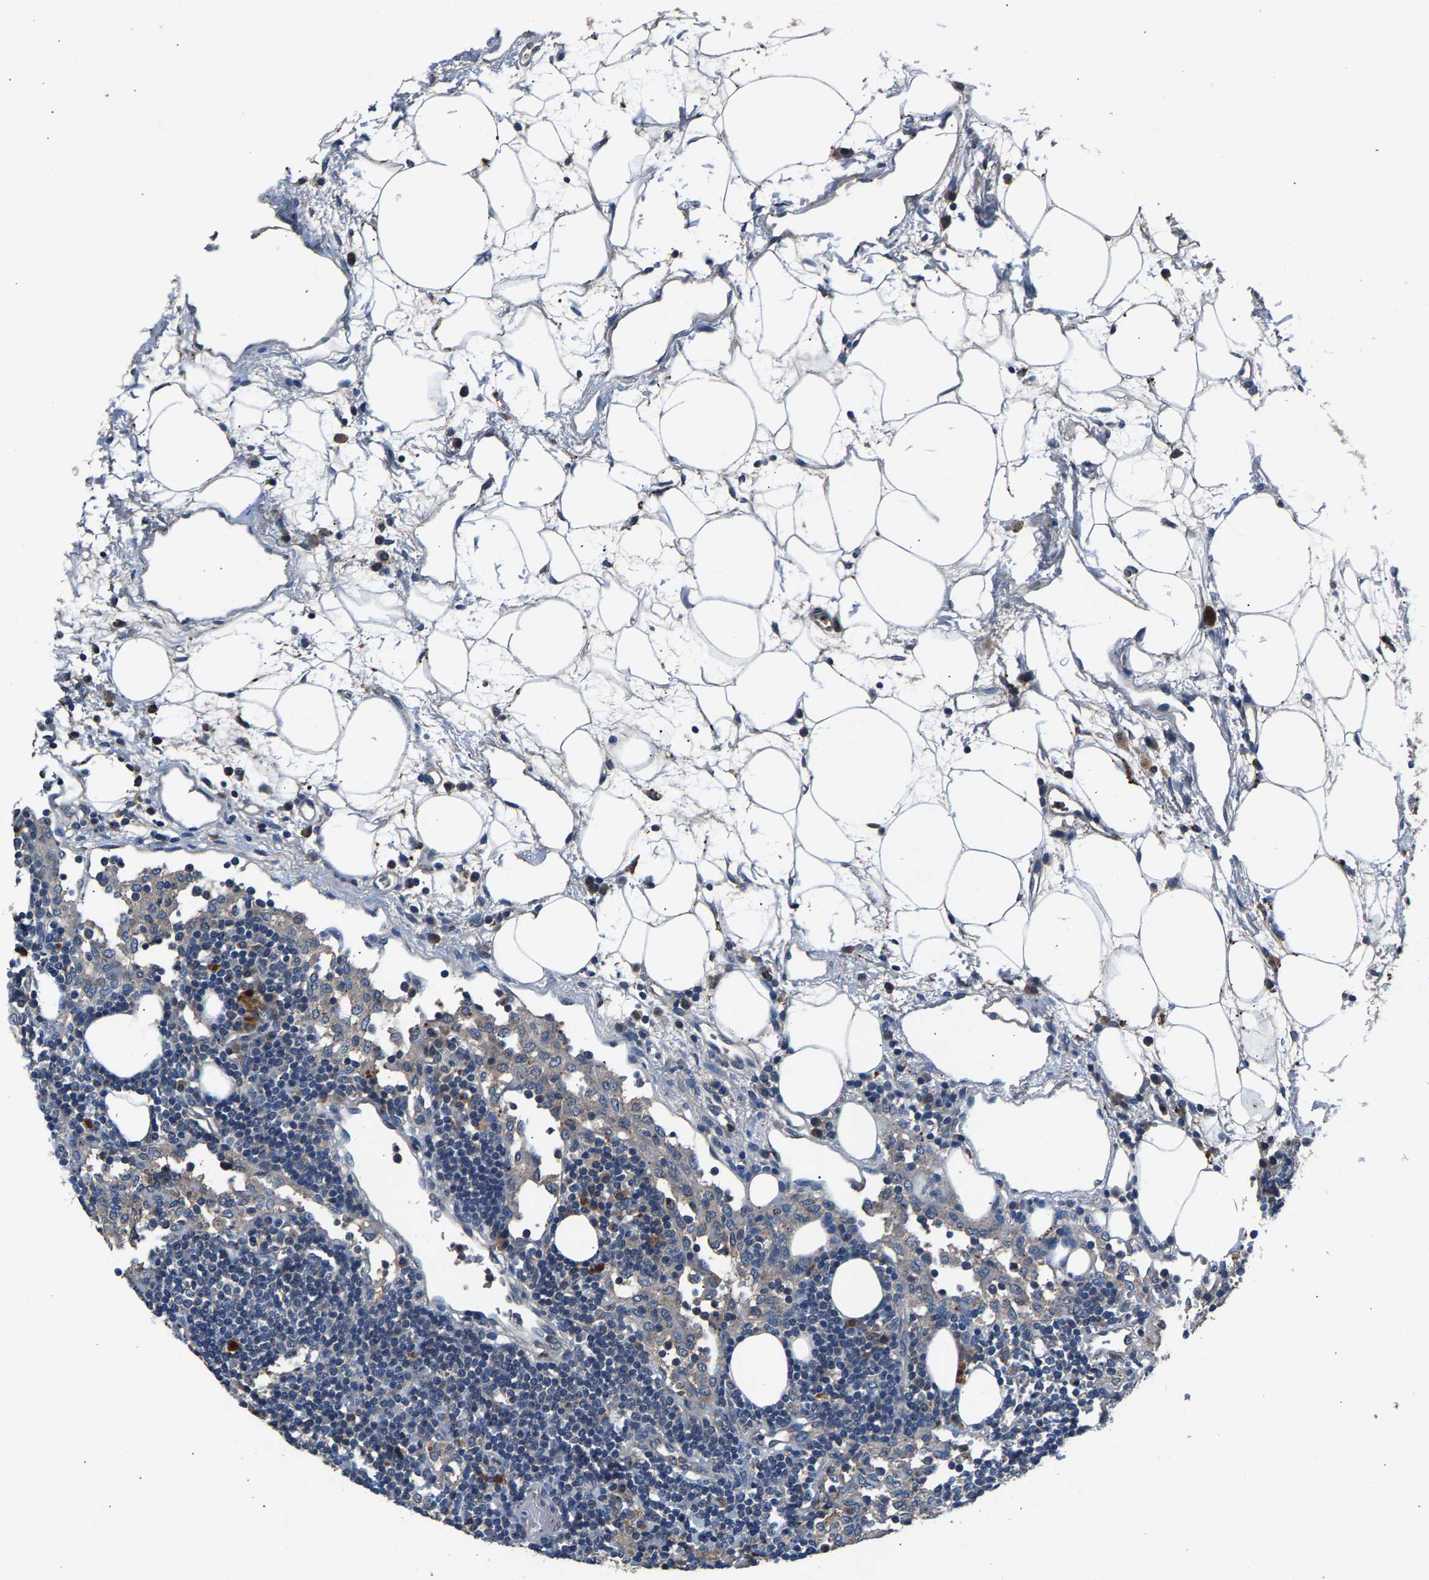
{"staining": {"intensity": "negative", "quantity": "none", "location": "none"}, "tissue": "lymph node", "cell_type": "Germinal center cells", "image_type": "normal", "snomed": [{"axis": "morphology", "description": "Normal tissue, NOS"}, {"axis": "morphology", "description": "Carcinoid, malignant, NOS"}, {"axis": "topography", "description": "Lymph node"}], "caption": "Normal lymph node was stained to show a protein in brown. There is no significant expression in germinal center cells.", "gene": "PRXL2C", "patient": {"sex": "male", "age": 47}}